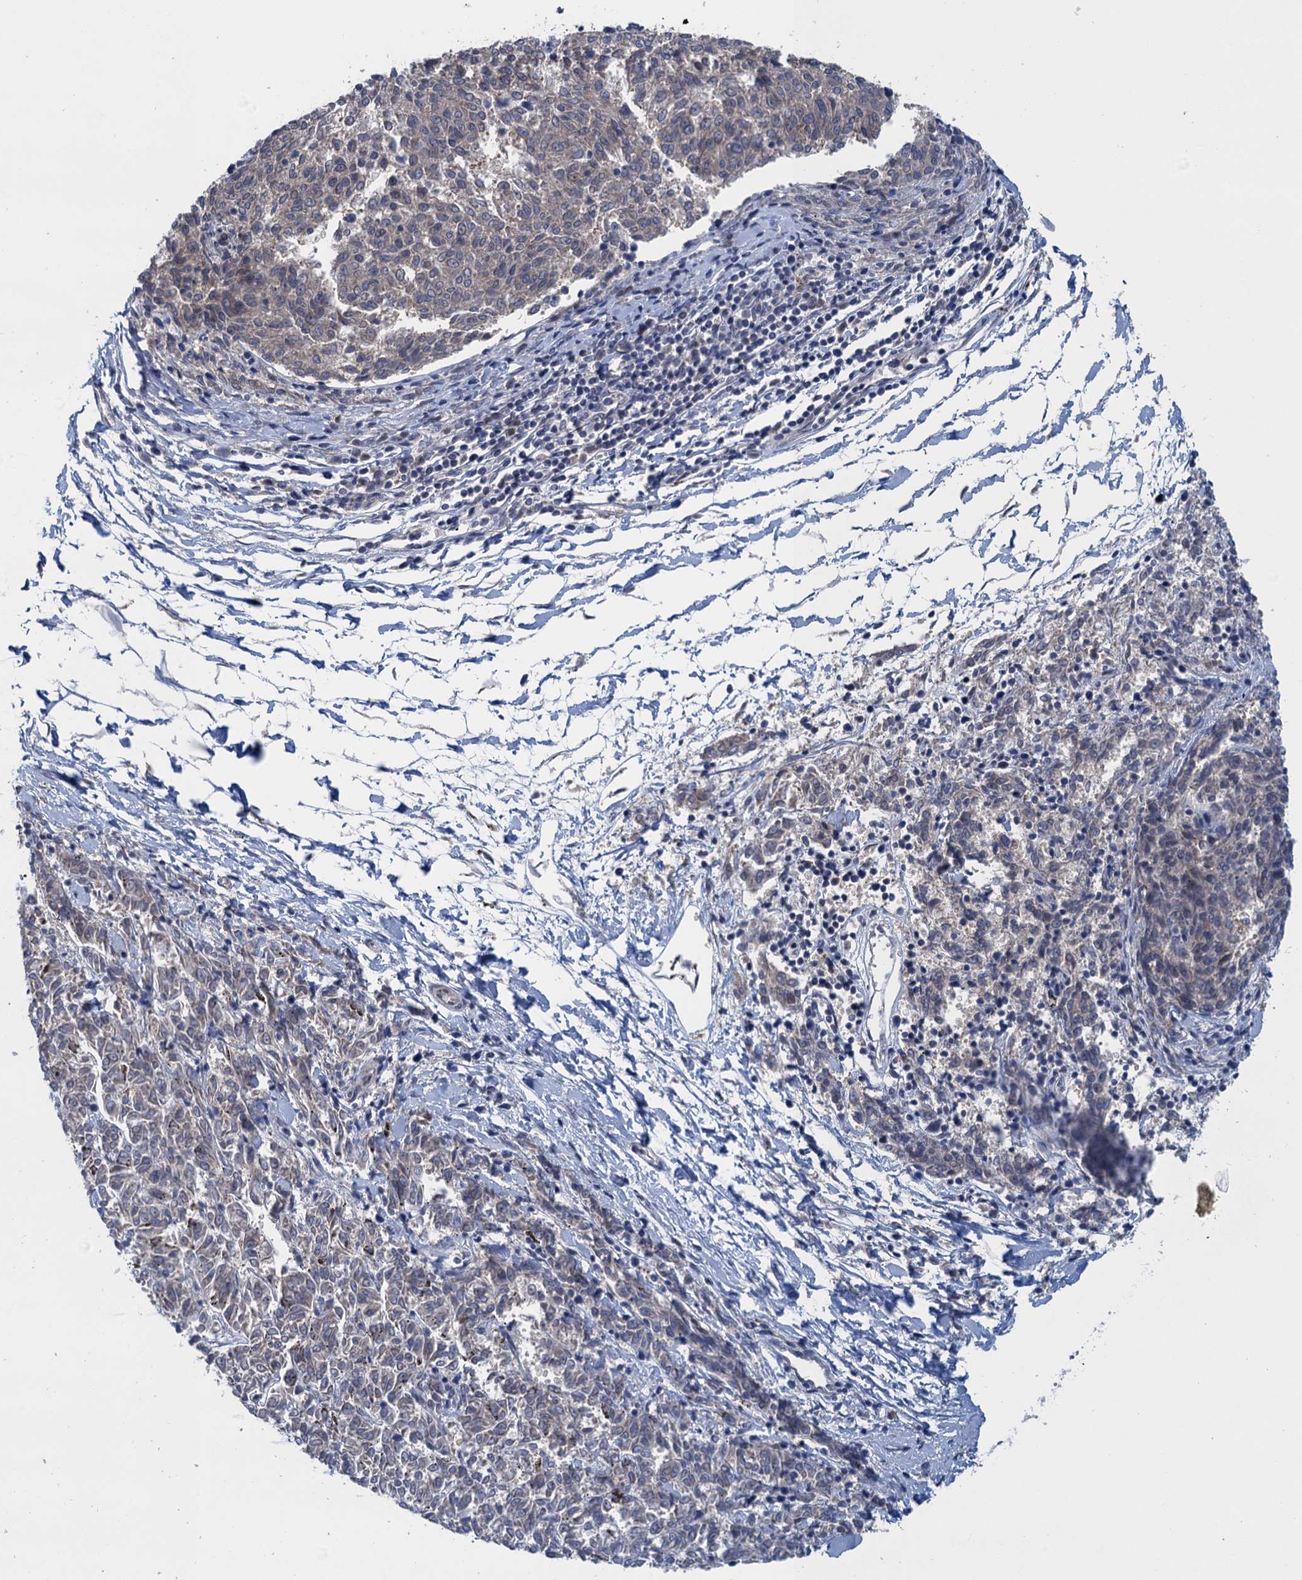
{"staining": {"intensity": "weak", "quantity": "<25%", "location": "cytoplasmic/membranous"}, "tissue": "melanoma", "cell_type": "Tumor cells", "image_type": "cancer", "snomed": [{"axis": "morphology", "description": "Malignant melanoma, NOS"}, {"axis": "topography", "description": "Skin"}], "caption": "The image demonstrates no staining of tumor cells in melanoma.", "gene": "CTU2", "patient": {"sex": "female", "age": 72}}